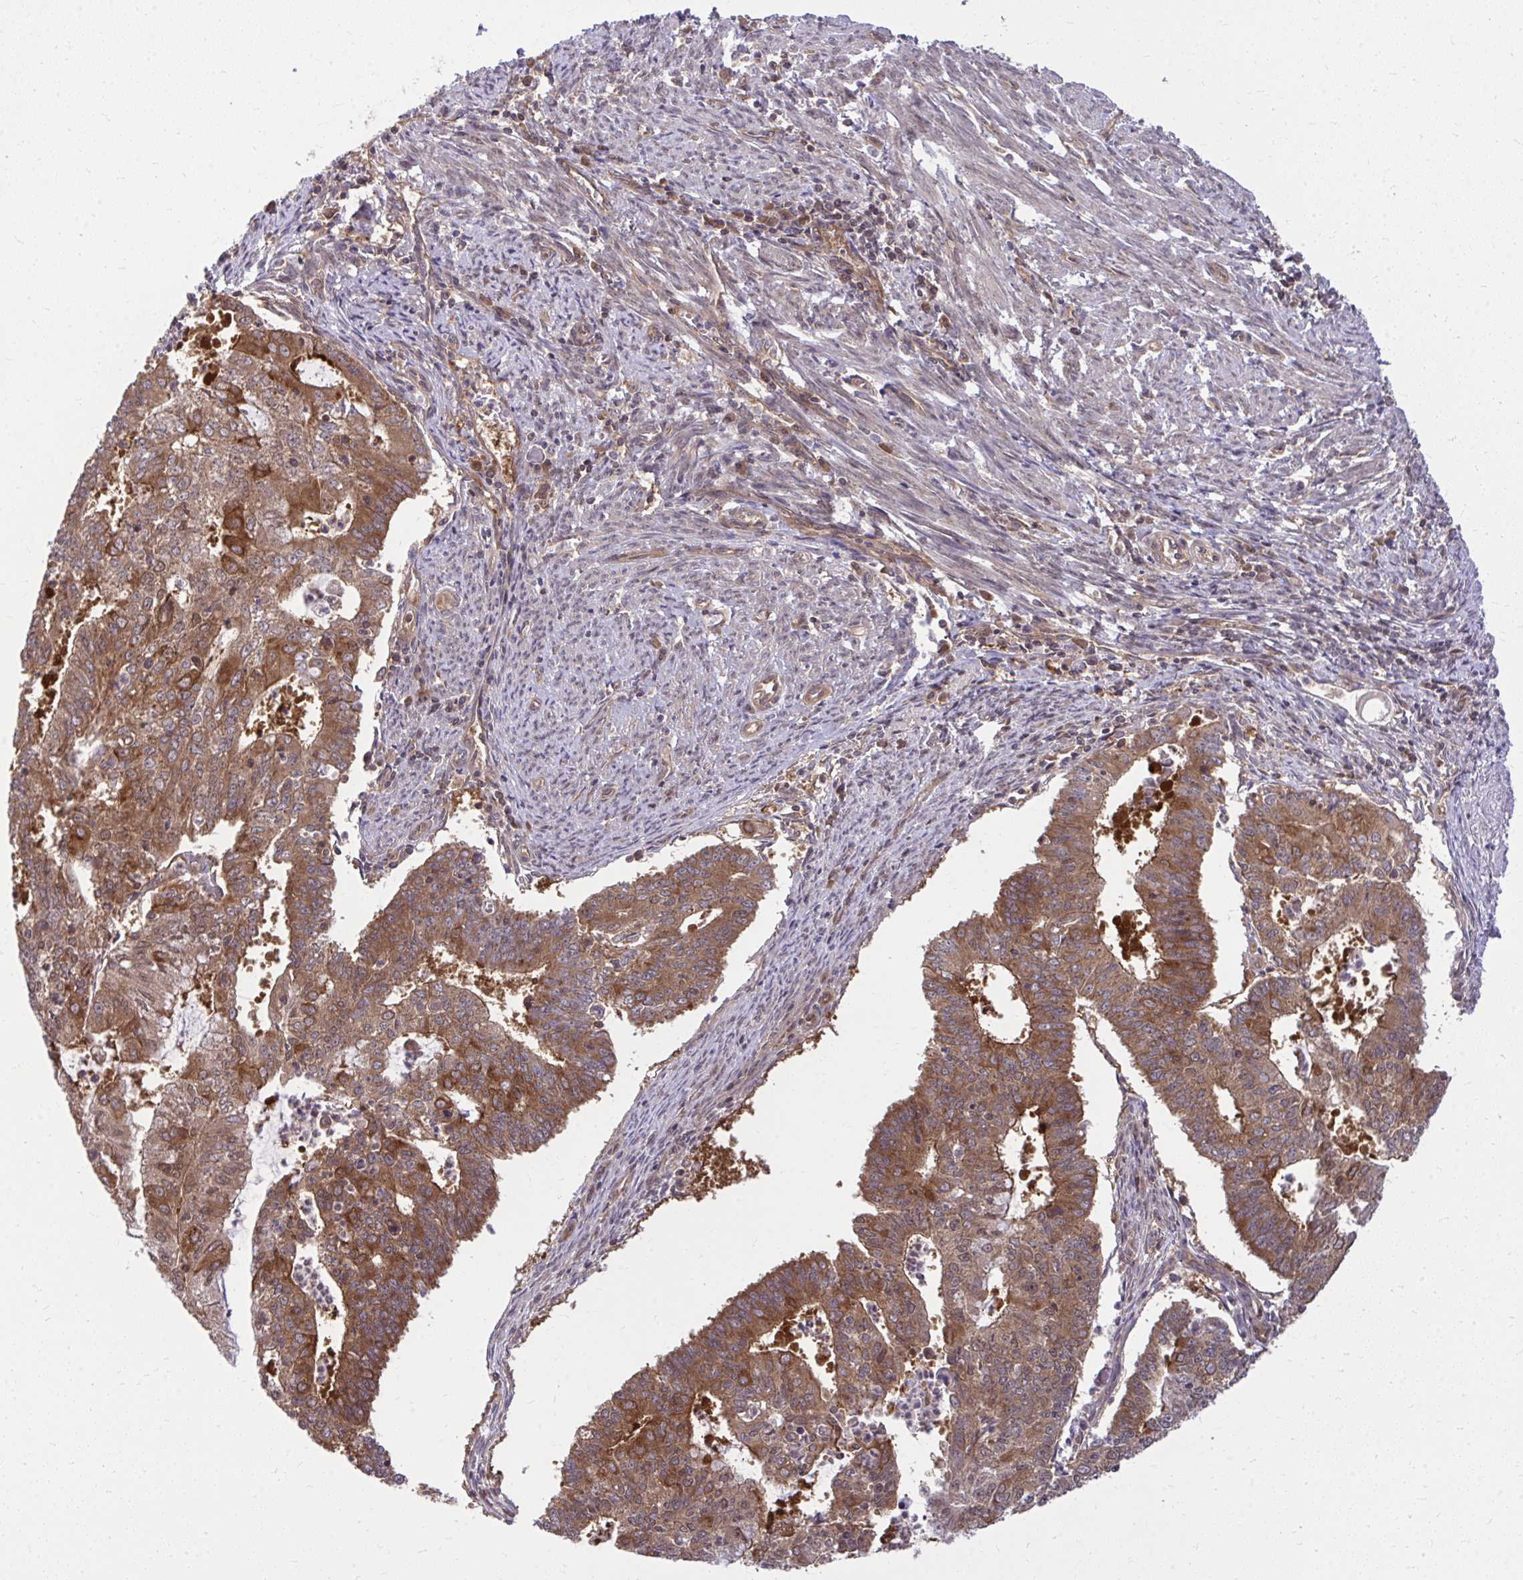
{"staining": {"intensity": "strong", "quantity": ">75%", "location": "cytoplasmic/membranous"}, "tissue": "endometrial cancer", "cell_type": "Tumor cells", "image_type": "cancer", "snomed": [{"axis": "morphology", "description": "Adenocarcinoma, NOS"}, {"axis": "topography", "description": "Endometrium"}], "caption": "Immunohistochemistry histopathology image of neoplastic tissue: human endometrial cancer stained using IHC reveals high levels of strong protein expression localized specifically in the cytoplasmic/membranous of tumor cells, appearing as a cytoplasmic/membranous brown color.", "gene": "PPP5C", "patient": {"sex": "female", "age": 61}}